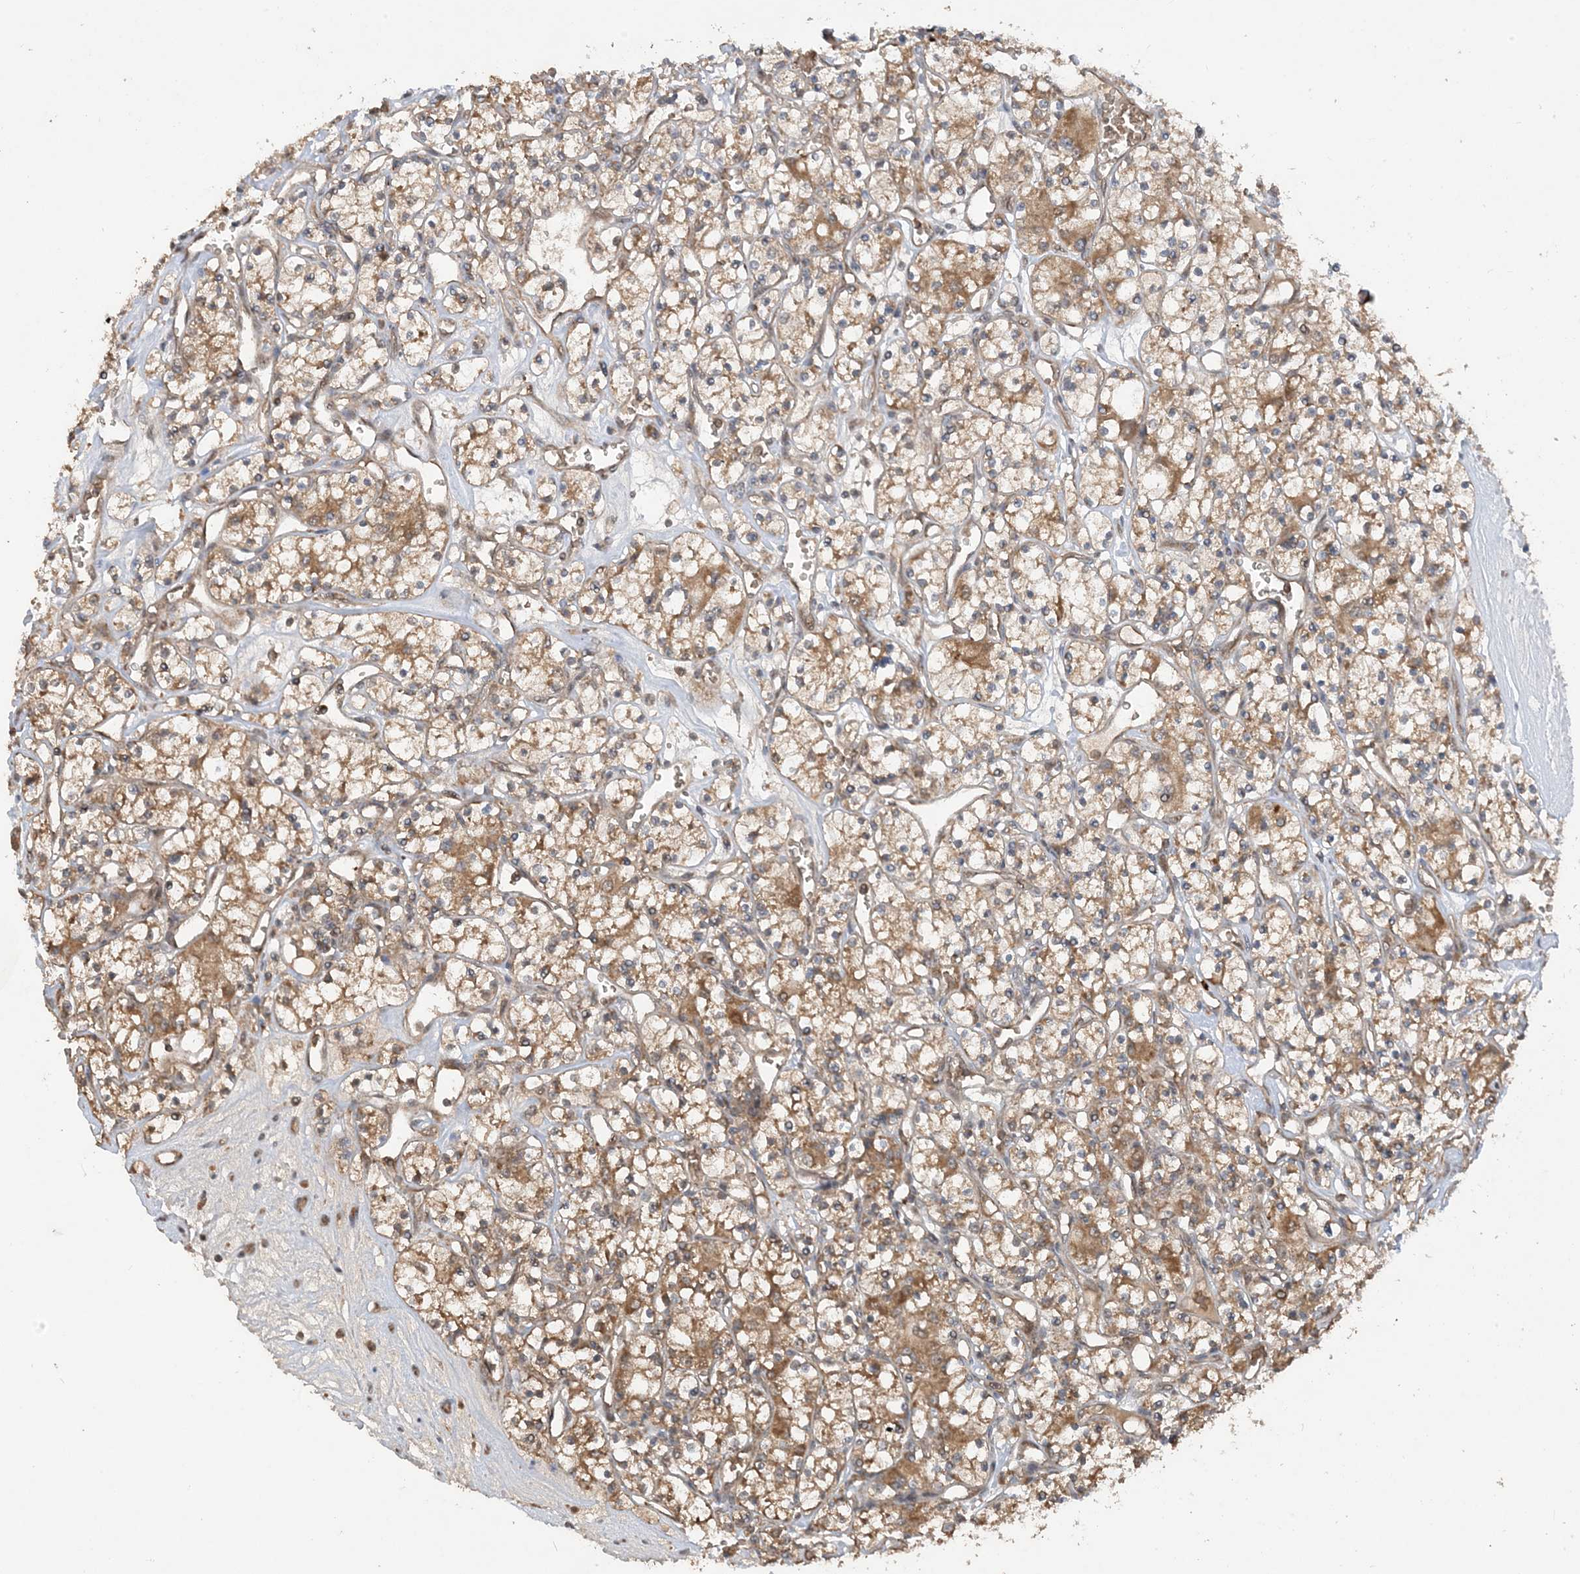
{"staining": {"intensity": "moderate", "quantity": ">75%", "location": "cytoplasmic/membranous"}, "tissue": "renal cancer", "cell_type": "Tumor cells", "image_type": "cancer", "snomed": [{"axis": "morphology", "description": "Adenocarcinoma, NOS"}, {"axis": "topography", "description": "Kidney"}], "caption": "Adenocarcinoma (renal) stained with a protein marker demonstrates moderate staining in tumor cells.", "gene": "PUSL1", "patient": {"sex": "female", "age": 59}}